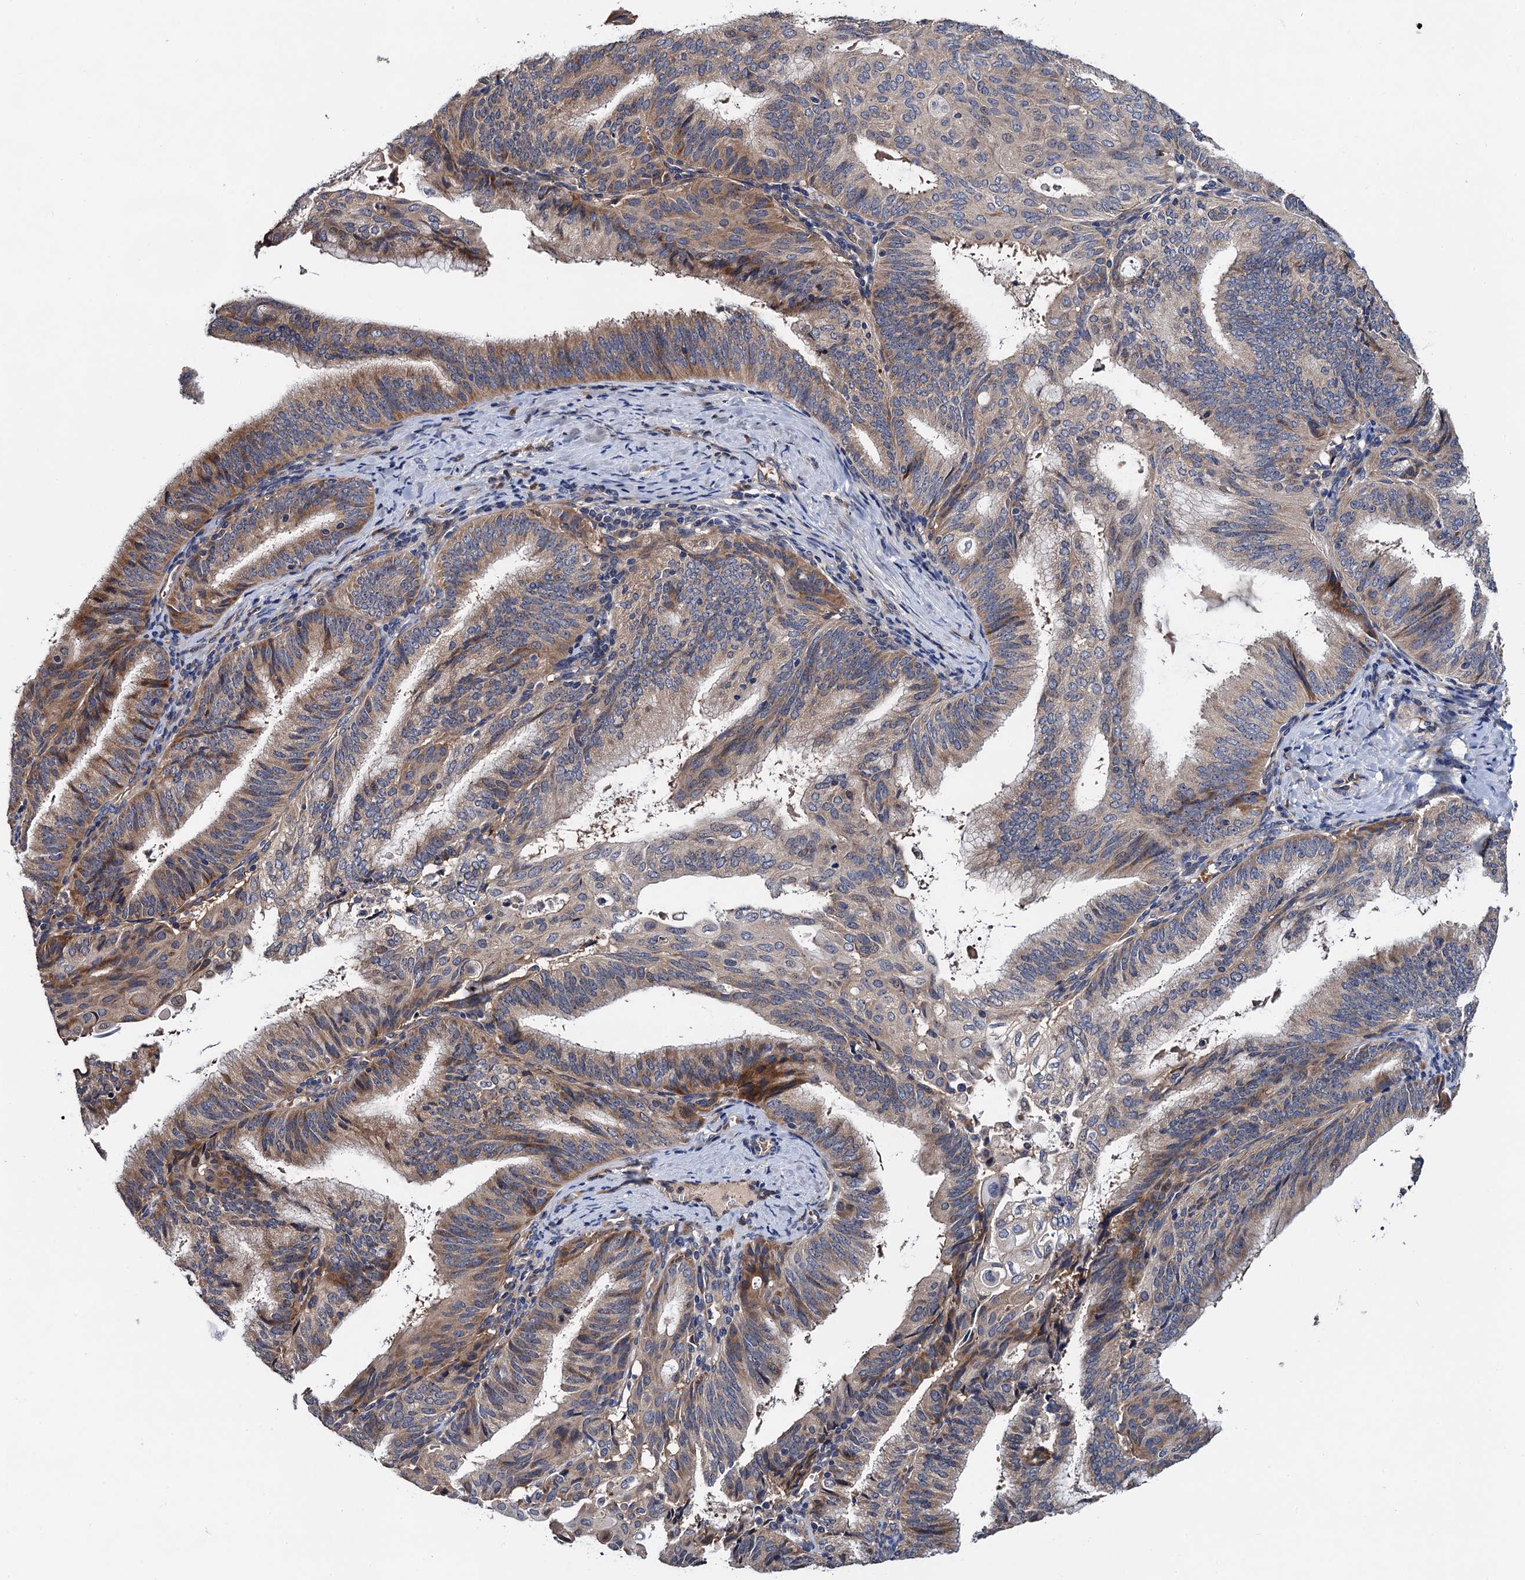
{"staining": {"intensity": "weak", "quantity": "25%-75%", "location": "cytoplasmic/membranous"}, "tissue": "endometrial cancer", "cell_type": "Tumor cells", "image_type": "cancer", "snomed": [{"axis": "morphology", "description": "Adenocarcinoma, NOS"}, {"axis": "topography", "description": "Endometrium"}], "caption": "Immunohistochemistry photomicrograph of neoplastic tissue: endometrial cancer stained using IHC displays low levels of weak protein expression localized specifically in the cytoplasmic/membranous of tumor cells, appearing as a cytoplasmic/membranous brown color.", "gene": "TRMT112", "patient": {"sex": "female", "age": 49}}